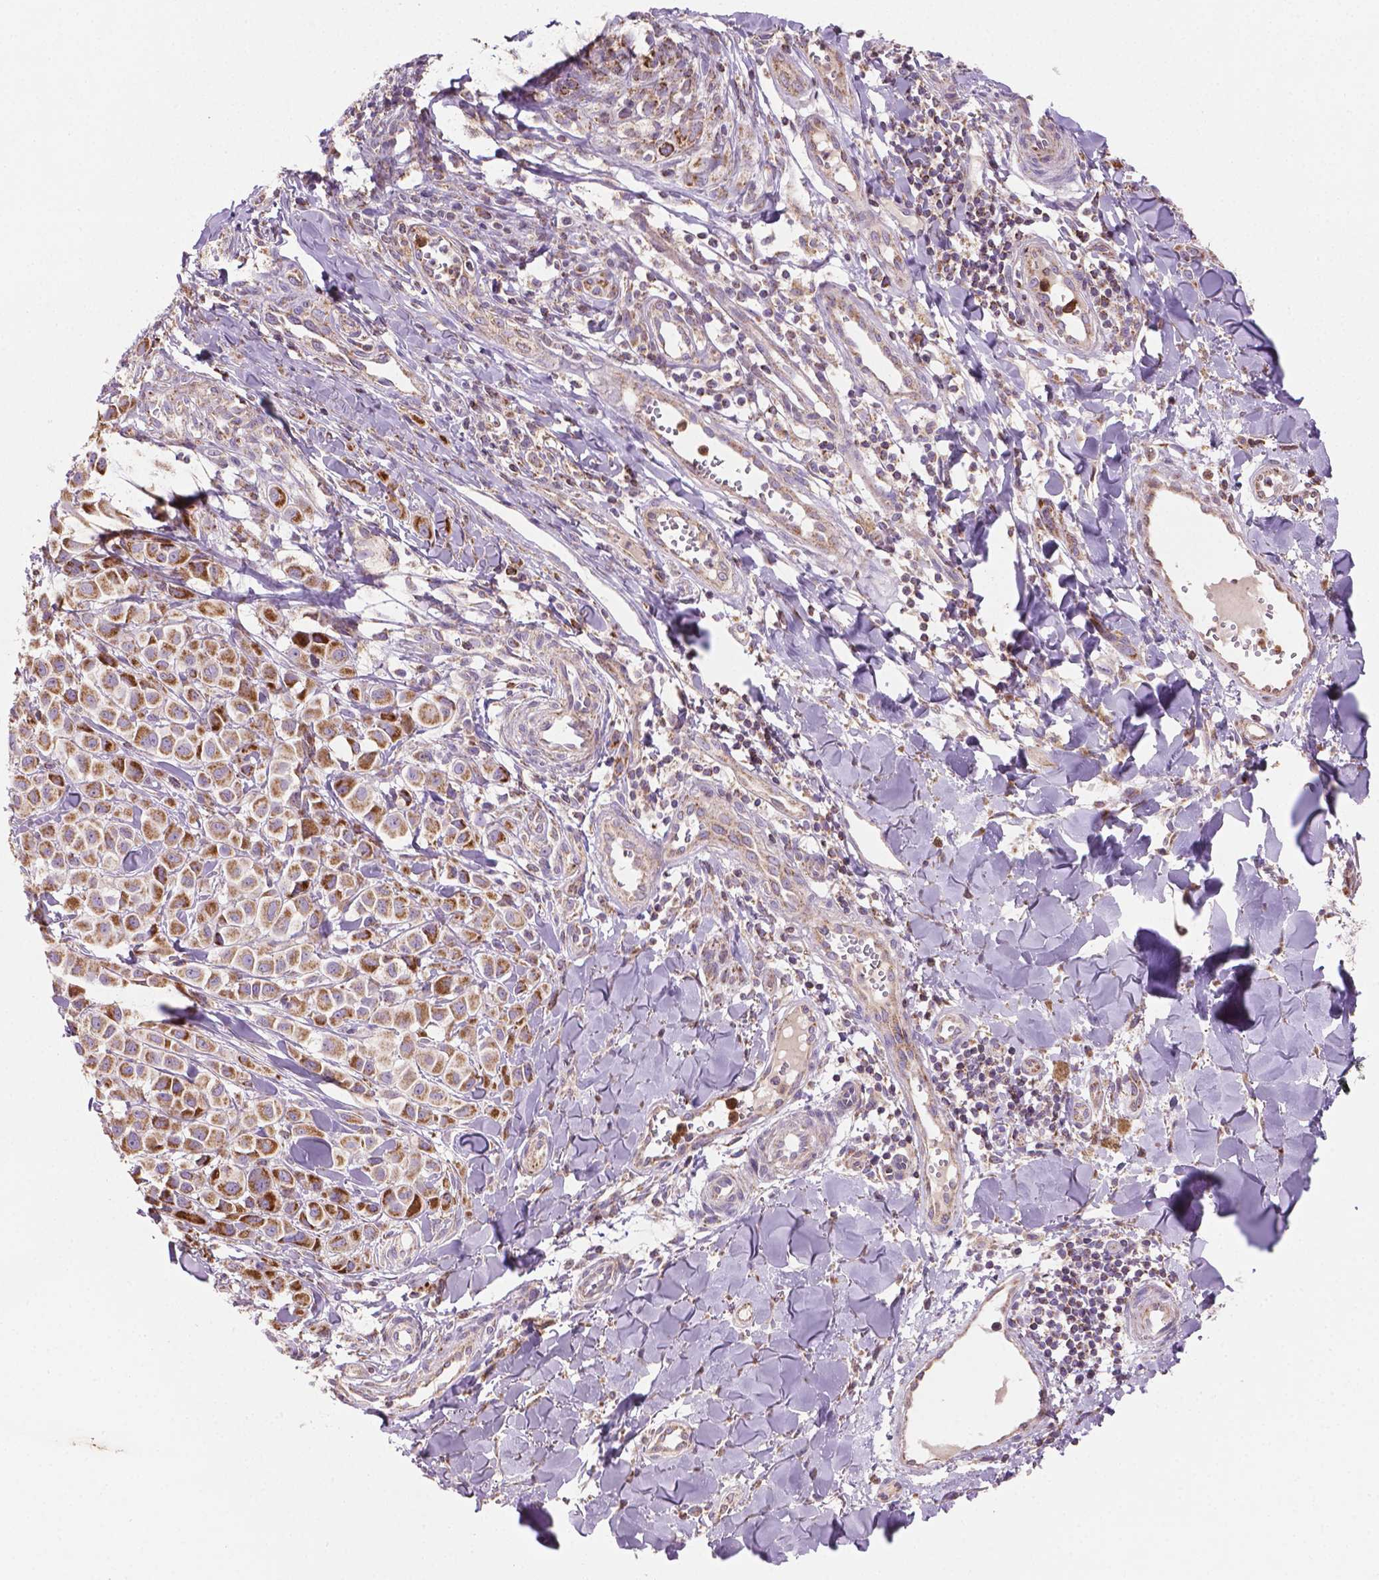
{"staining": {"intensity": "moderate", "quantity": ">75%", "location": "cytoplasmic/membranous"}, "tissue": "melanoma", "cell_type": "Tumor cells", "image_type": "cancer", "snomed": [{"axis": "morphology", "description": "Malignant melanoma, NOS"}, {"axis": "topography", "description": "Skin"}], "caption": "There is medium levels of moderate cytoplasmic/membranous expression in tumor cells of melanoma, as demonstrated by immunohistochemical staining (brown color).", "gene": "PIBF1", "patient": {"sex": "male", "age": 77}}